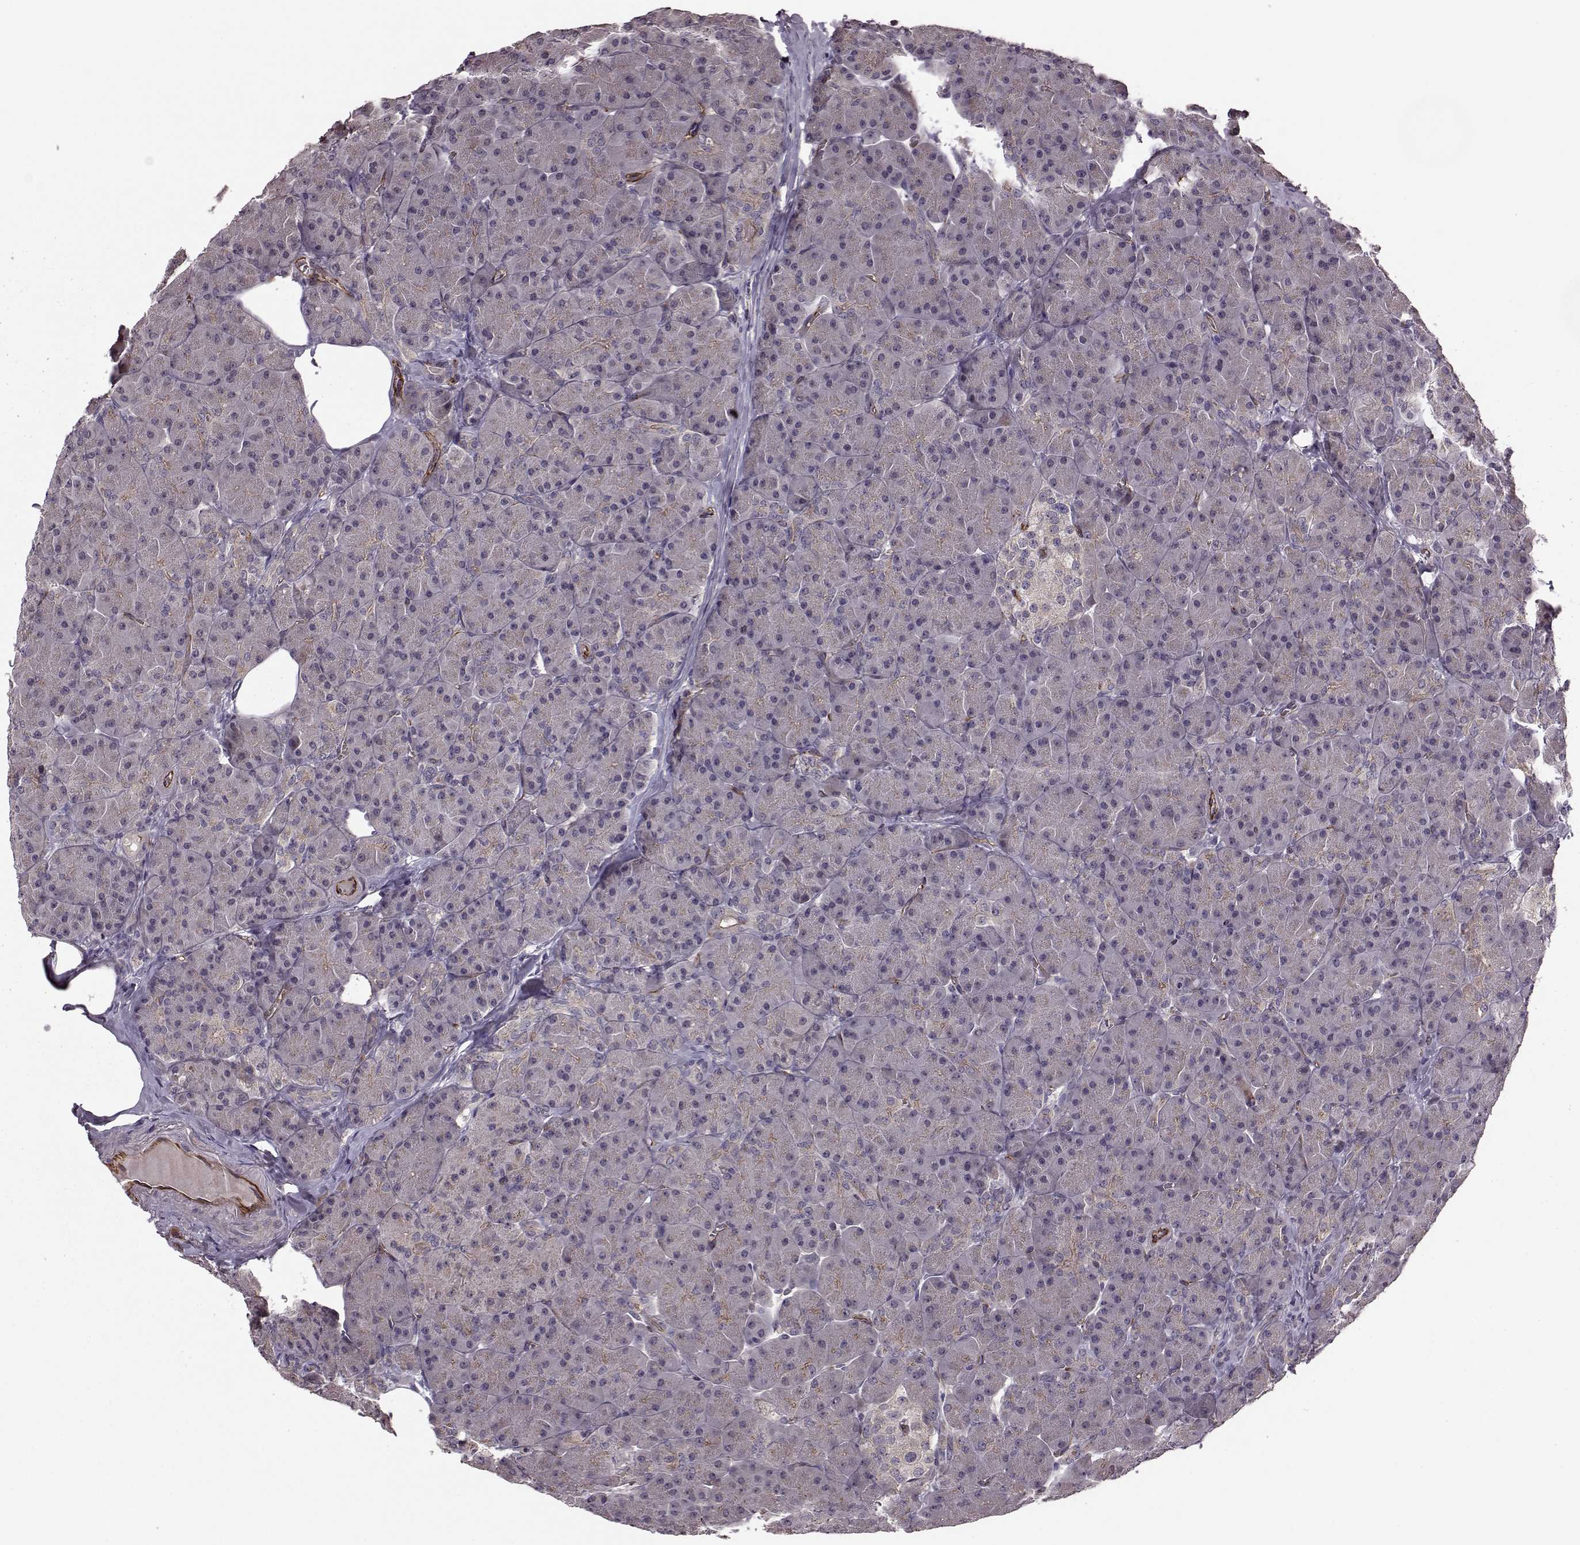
{"staining": {"intensity": "moderate", "quantity": "<25%", "location": "cytoplasmic/membranous"}, "tissue": "pancreas", "cell_type": "Exocrine glandular cells", "image_type": "normal", "snomed": [{"axis": "morphology", "description": "Normal tissue, NOS"}, {"axis": "topography", "description": "Pancreas"}], "caption": "Pancreas stained with DAB (3,3'-diaminobenzidine) immunohistochemistry (IHC) shows low levels of moderate cytoplasmic/membranous staining in approximately <25% of exocrine glandular cells.", "gene": "SYNPO", "patient": {"sex": "male", "age": 57}}